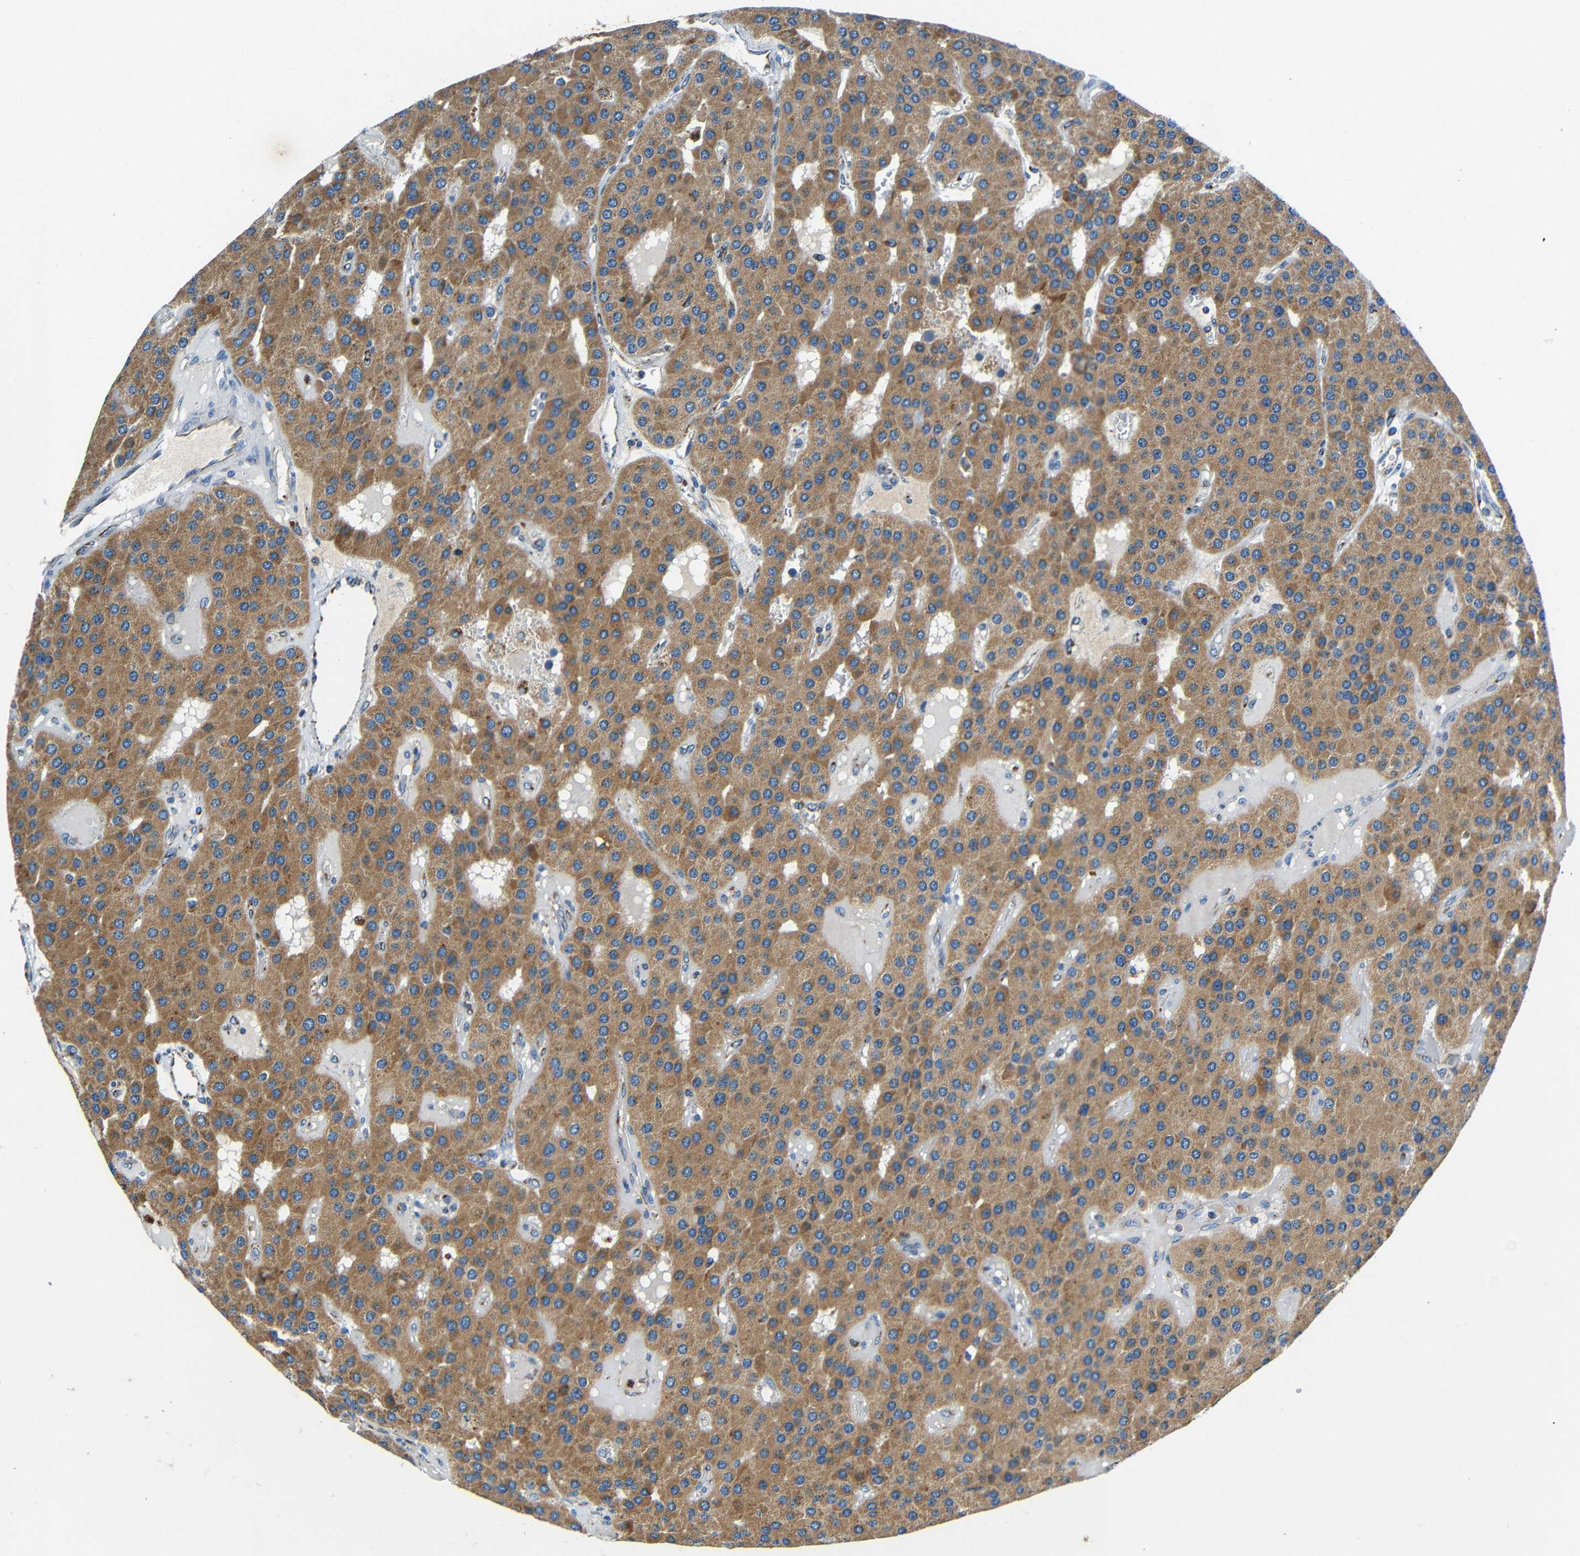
{"staining": {"intensity": "moderate", "quantity": "25%-75%", "location": "cytoplasmic/membranous"}, "tissue": "parathyroid gland", "cell_type": "Glandular cells", "image_type": "normal", "snomed": [{"axis": "morphology", "description": "Normal tissue, NOS"}, {"axis": "morphology", "description": "Adenoma, NOS"}, {"axis": "topography", "description": "Parathyroid gland"}], "caption": "The photomicrograph shows staining of benign parathyroid gland, revealing moderate cytoplasmic/membranous protein staining (brown color) within glandular cells.", "gene": "GALNT18", "patient": {"sex": "female", "age": 86}}